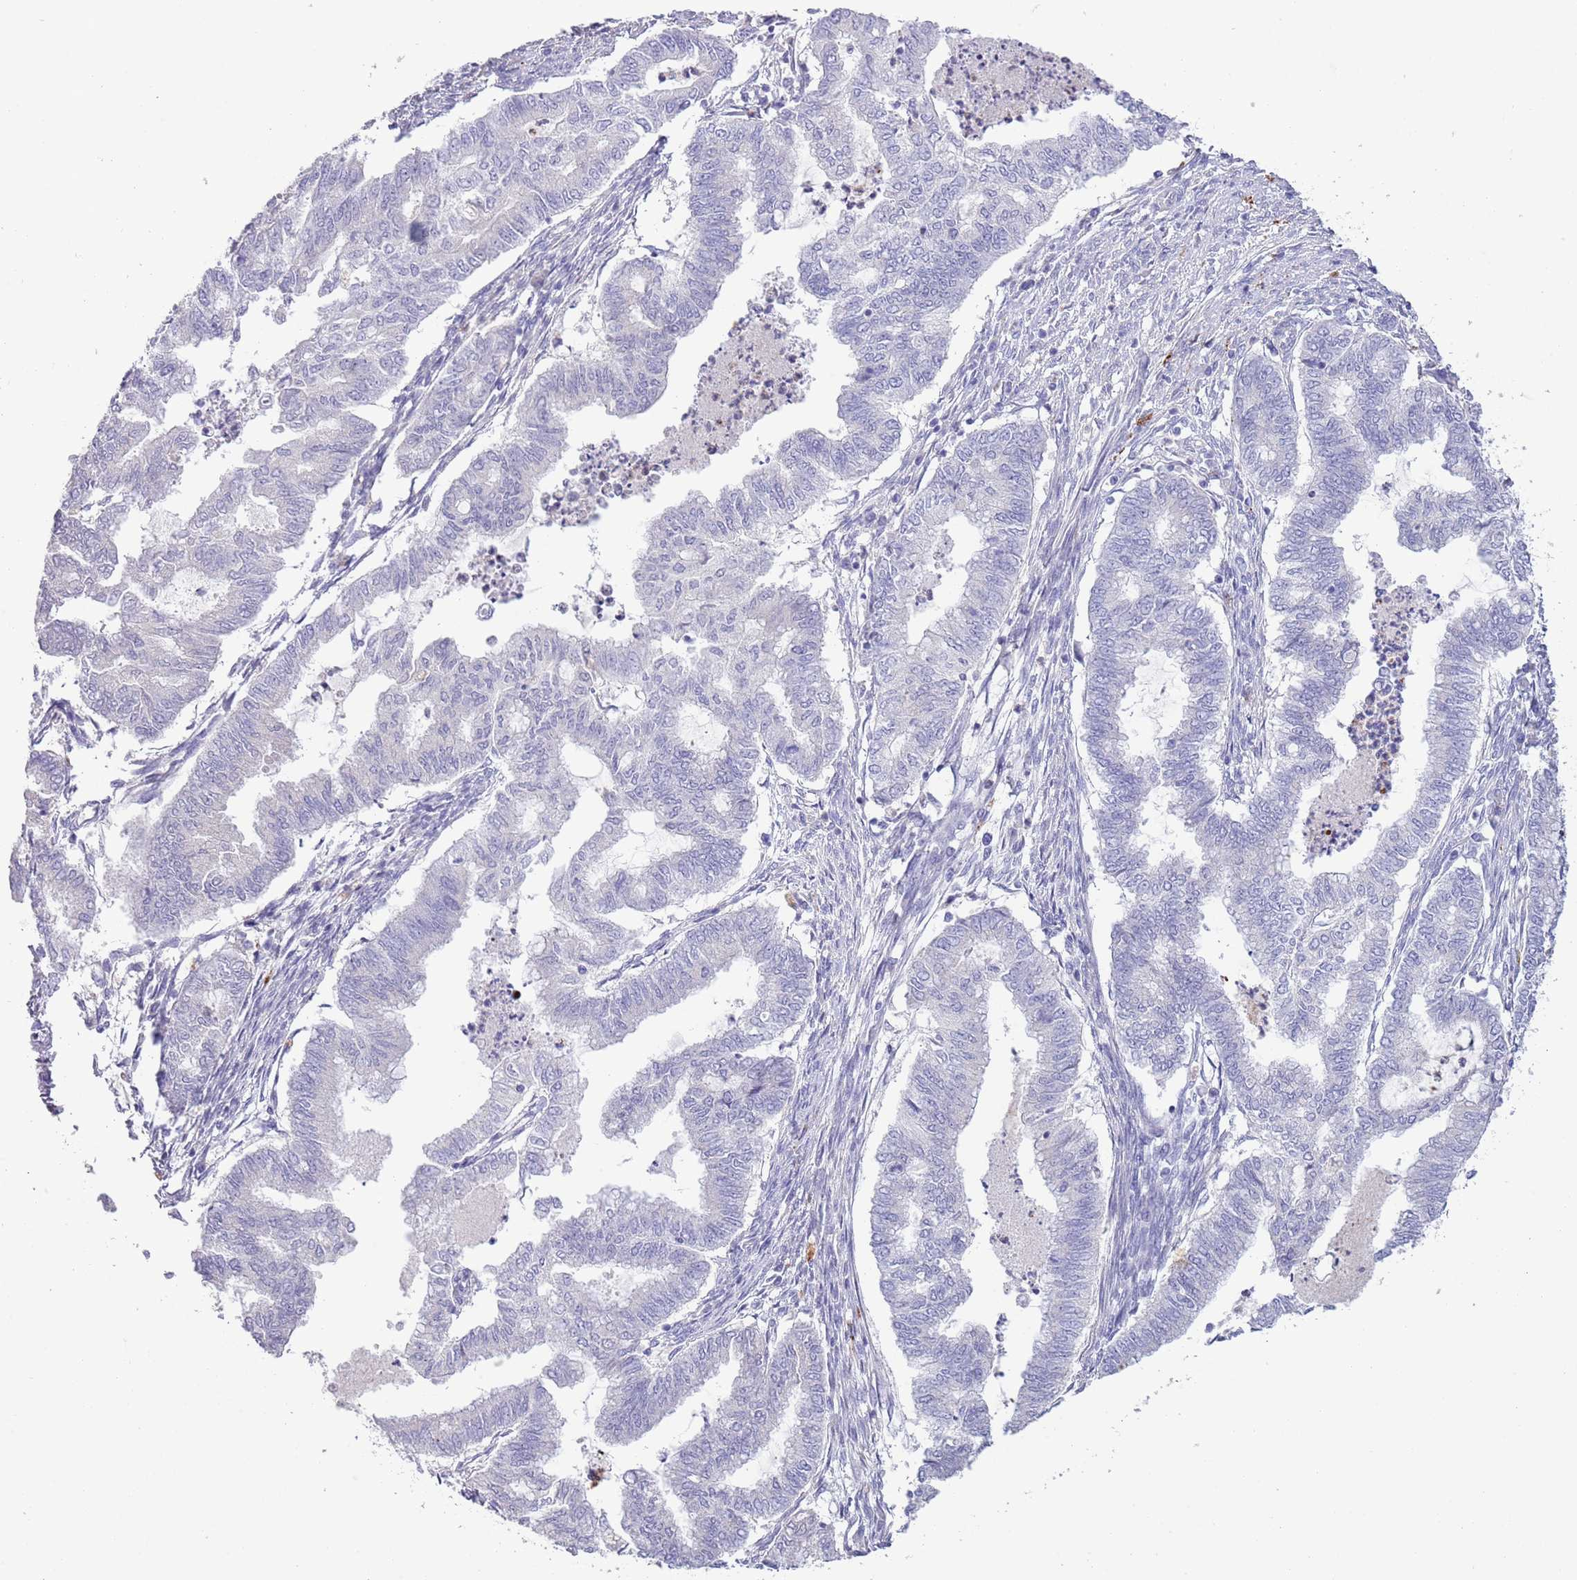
{"staining": {"intensity": "negative", "quantity": "none", "location": "none"}, "tissue": "endometrial cancer", "cell_type": "Tumor cells", "image_type": "cancer", "snomed": [{"axis": "morphology", "description": "Adenocarcinoma, NOS"}, {"axis": "topography", "description": "Endometrium"}], "caption": "IHC photomicrograph of human endometrial cancer (adenocarcinoma) stained for a protein (brown), which shows no expression in tumor cells.", "gene": "ABHD17A", "patient": {"sex": "female", "age": 79}}